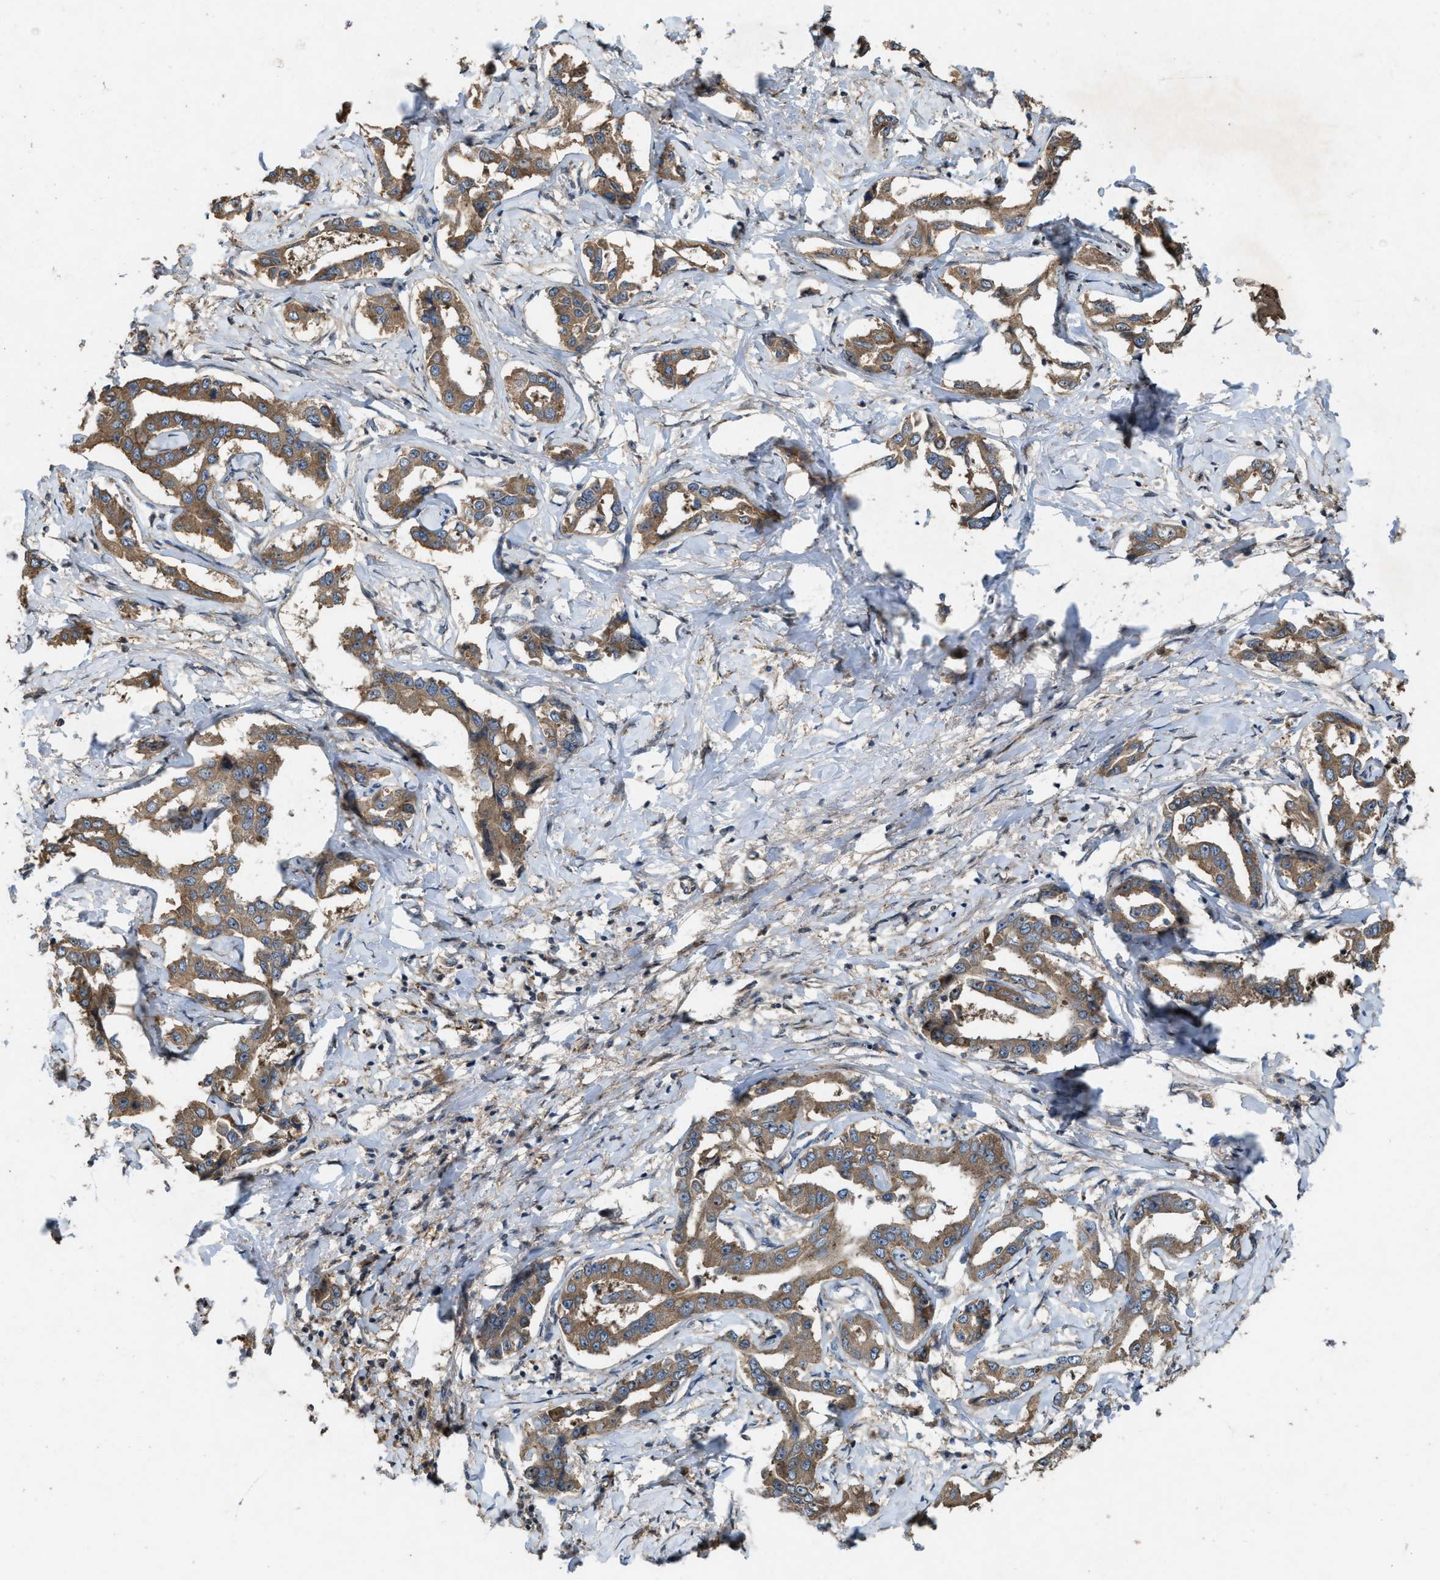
{"staining": {"intensity": "moderate", "quantity": ">75%", "location": "cytoplasmic/membranous"}, "tissue": "liver cancer", "cell_type": "Tumor cells", "image_type": "cancer", "snomed": [{"axis": "morphology", "description": "Cholangiocarcinoma"}, {"axis": "topography", "description": "Liver"}], "caption": "Immunohistochemistry (IHC) of liver cancer (cholangiocarcinoma) demonstrates medium levels of moderate cytoplasmic/membranous staining in approximately >75% of tumor cells.", "gene": "PDP2", "patient": {"sex": "male", "age": 59}}